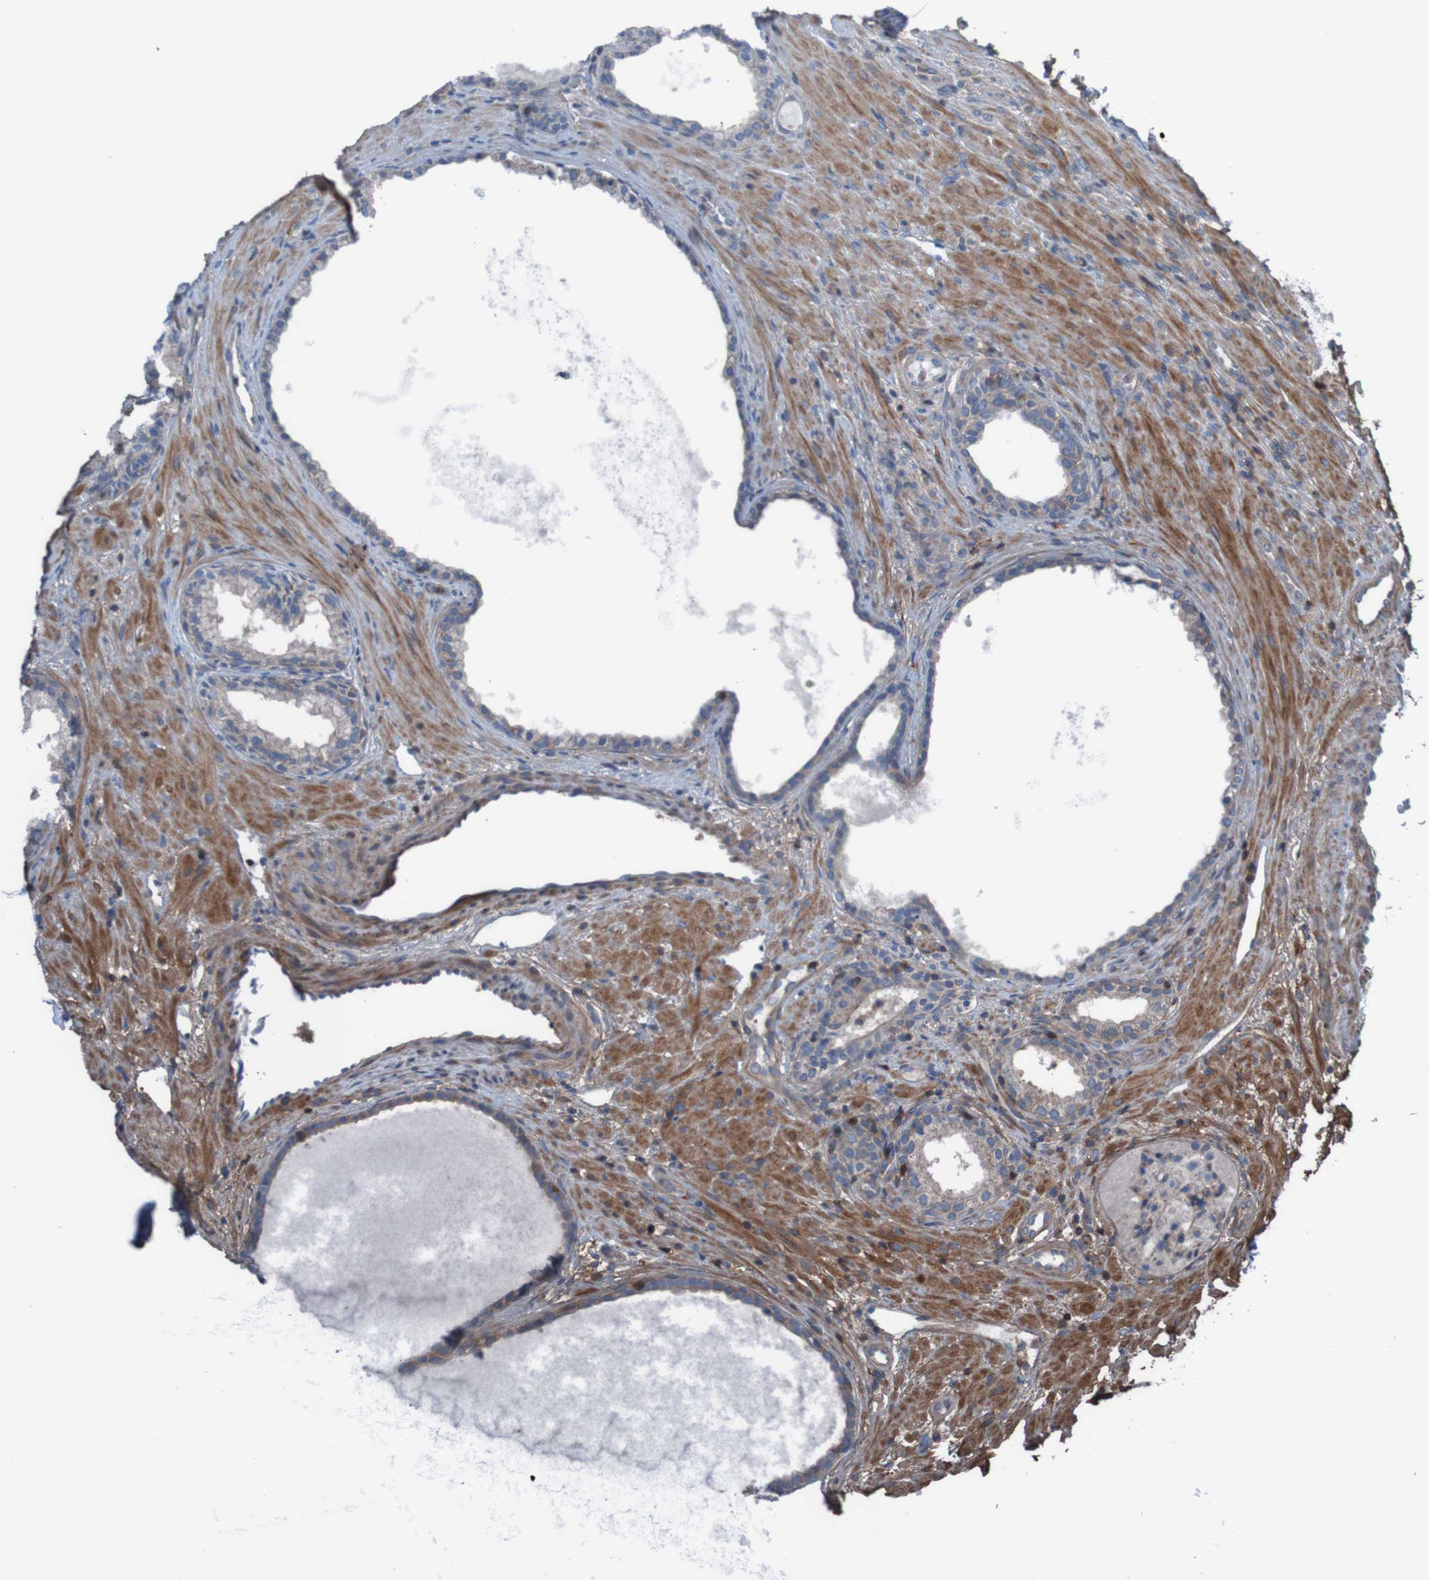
{"staining": {"intensity": "weak", "quantity": "25%-75%", "location": "cytoplasmic/membranous"}, "tissue": "prostate", "cell_type": "Glandular cells", "image_type": "normal", "snomed": [{"axis": "morphology", "description": "Normal tissue, NOS"}, {"axis": "topography", "description": "Prostate"}], "caption": "This micrograph shows IHC staining of unremarkable human prostate, with low weak cytoplasmic/membranous positivity in approximately 25%-75% of glandular cells.", "gene": "PDGFB", "patient": {"sex": "male", "age": 76}}